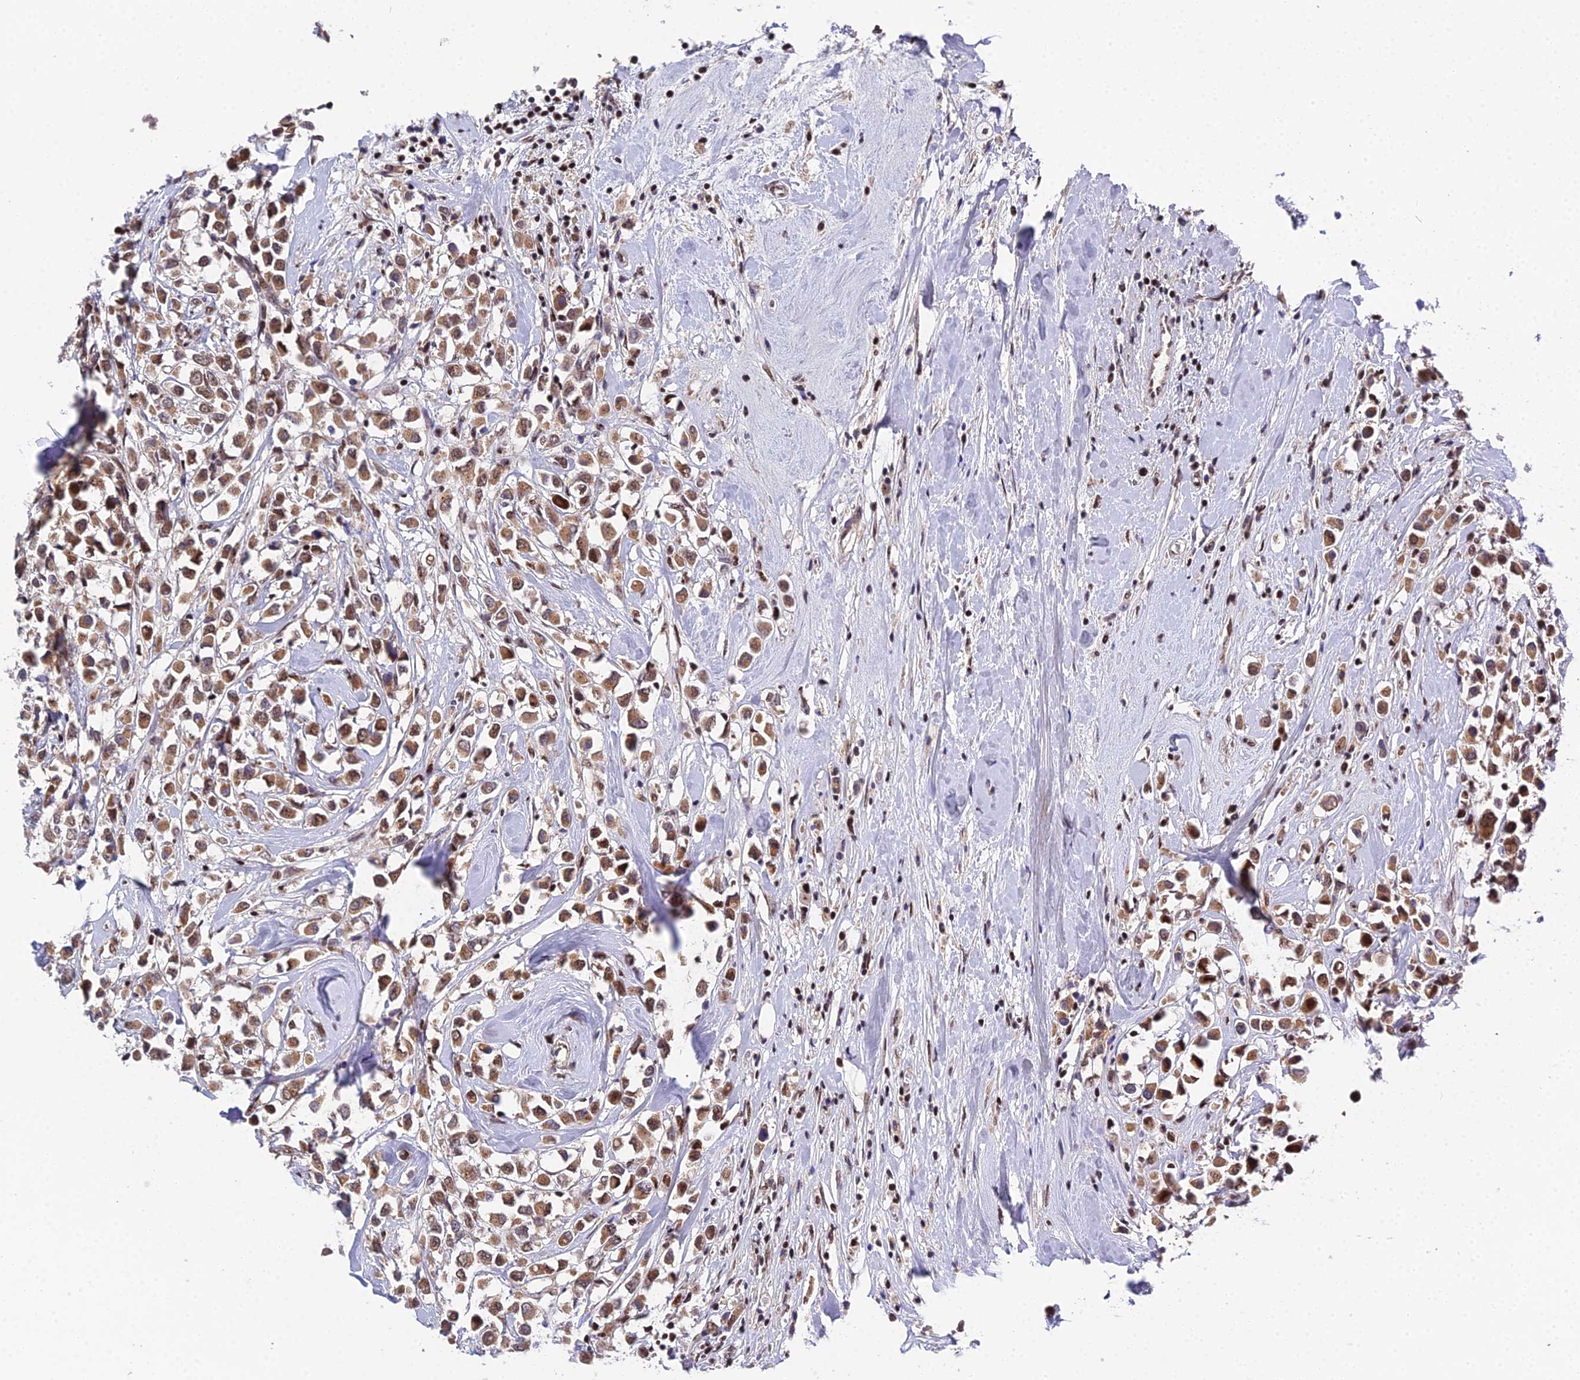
{"staining": {"intensity": "moderate", "quantity": ">75%", "location": "cytoplasmic/membranous,nuclear"}, "tissue": "breast cancer", "cell_type": "Tumor cells", "image_type": "cancer", "snomed": [{"axis": "morphology", "description": "Duct carcinoma"}, {"axis": "topography", "description": "Breast"}], "caption": "Approximately >75% of tumor cells in human breast cancer exhibit moderate cytoplasmic/membranous and nuclear protein positivity as visualized by brown immunohistochemical staining.", "gene": "ARL2", "patient": {"sex": "female", "age": 87}}